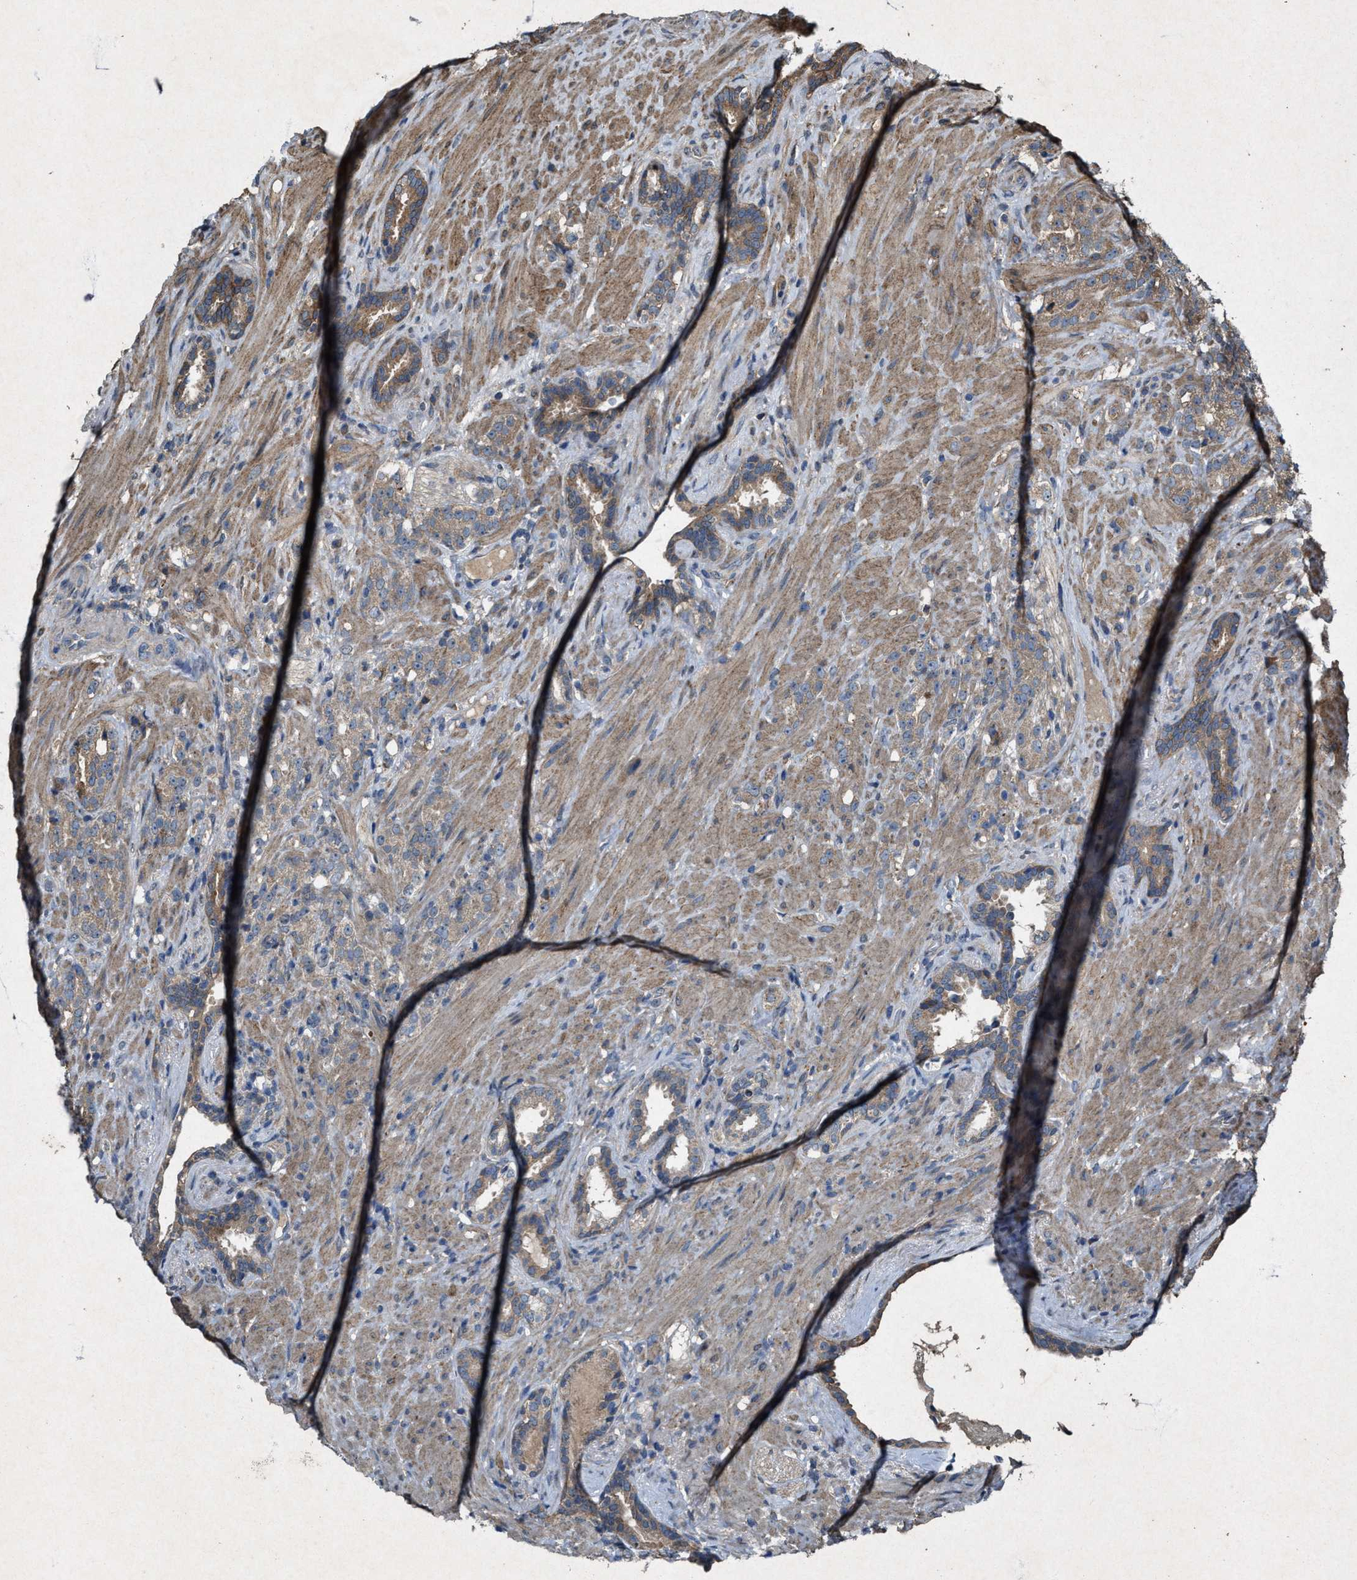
{"staining": {"intensity": "moderate", "quantity": ">75%", "location": "cytoplasmic/membranous"}, "tissue": "prostate cancer", "cell_type": "Tumor cells", "image_type": "cancer", "snomed": [{"axis": "morphology", "description": "Adenocarcinoma, High grade"}, {"axis": "topography", "description": "Prostate"}], "caption": "DAB immunohistochemical staining of human prostate cancer (adenocarcinoma (high-grade)) demonstrates moderate cytoplasmic/membranous protein staining in about >75% of tumor cells.", "gene": "PDP2", "patient": {"sex": "male", "age": 71}}